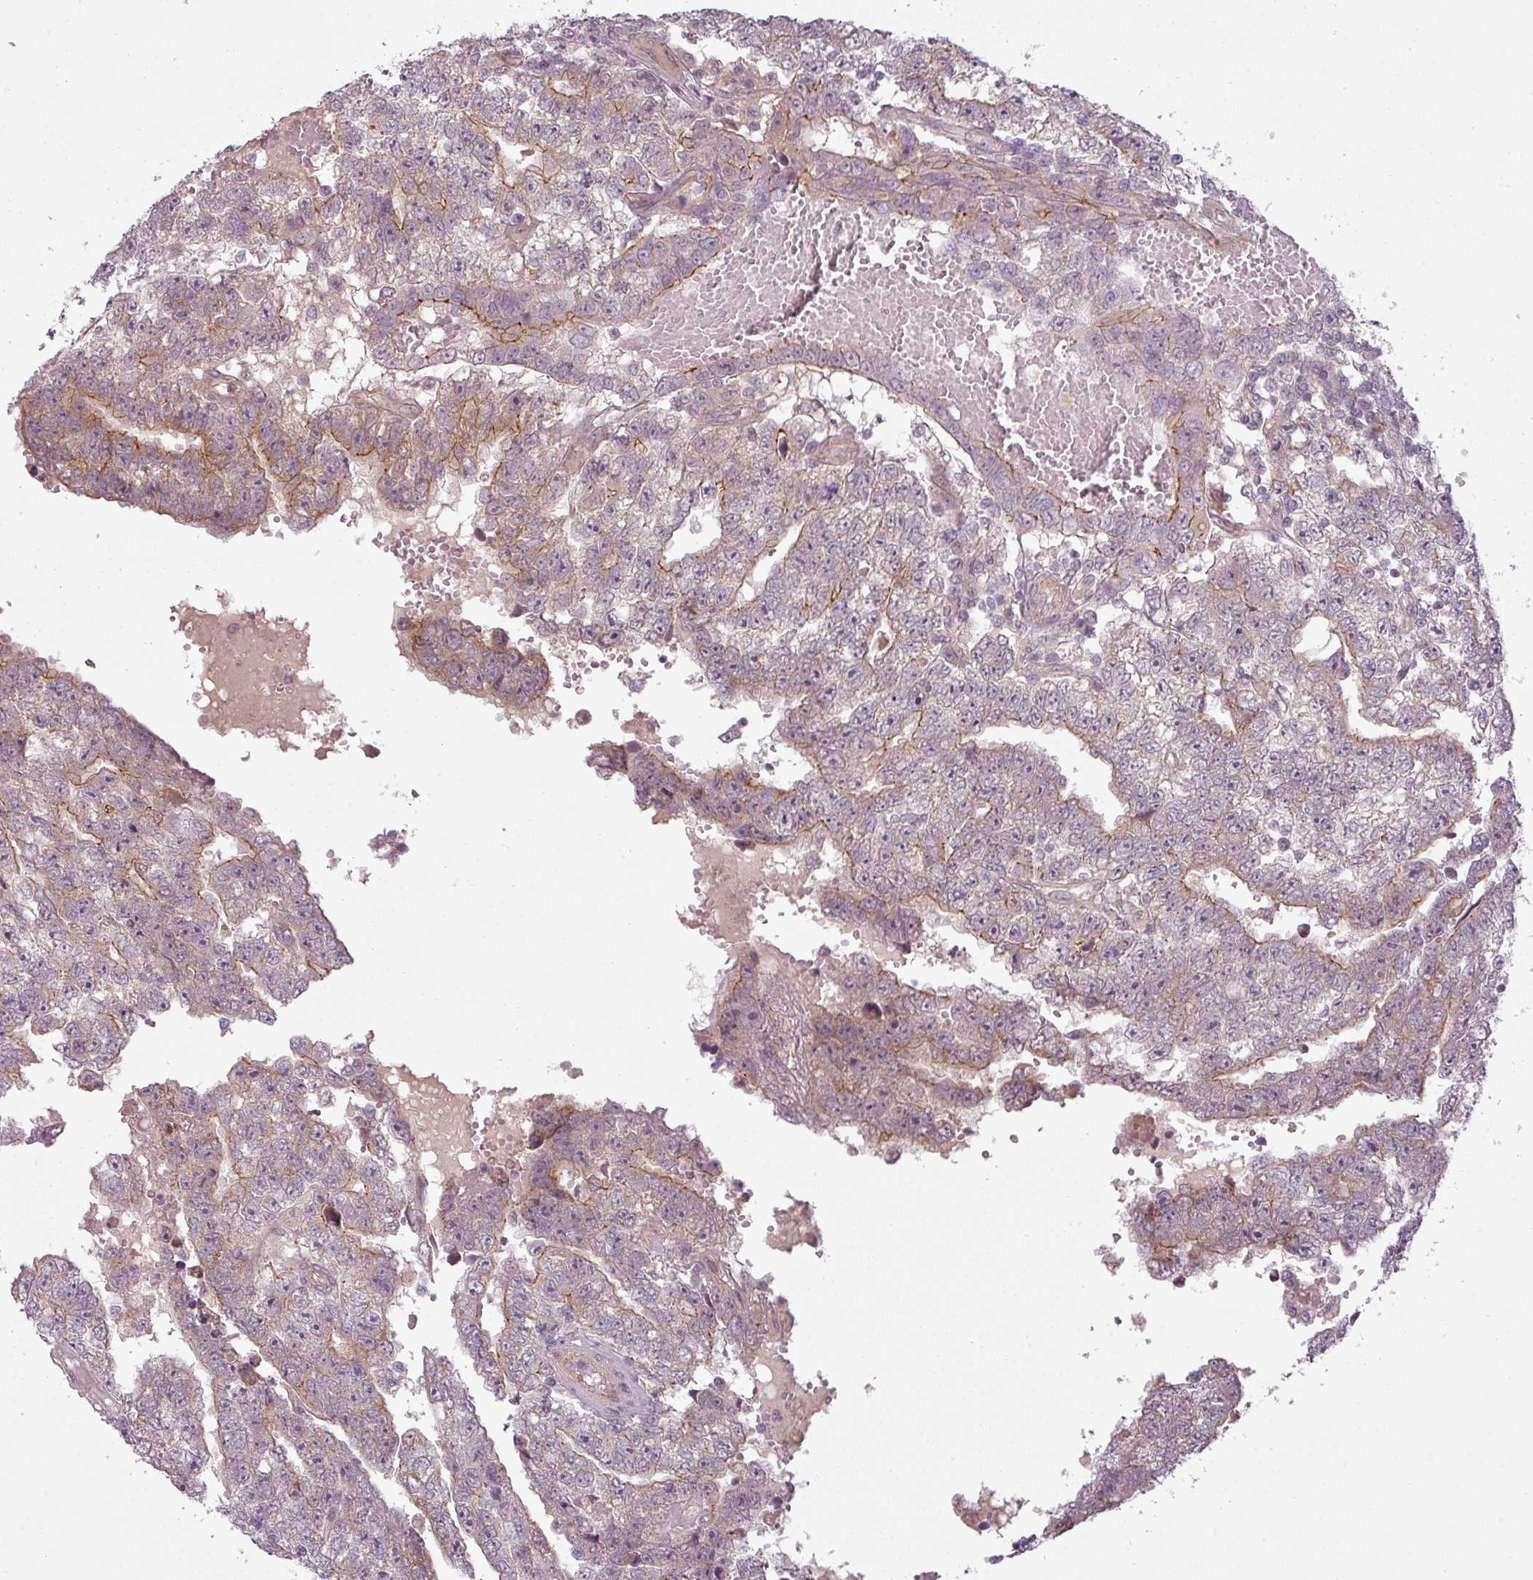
{"staining": {"intensity": "moderate", "quantity": "<25%", "location": "cytoplasmic/membranous"}, "tissue": "testis cancer", "cell_type": "Tumor cells", "image_type": "cancer", "snomed": [{"axis": "morphology", "description": "Carcinoma, Embryonal, NOS"}, {"axis": "topography", "description": "Testis"}], "caption": "An IHC micrograph of tumor tissue is shown. Protein staining in brown shows moderate cytoplasmic/membranous positivity in testis cancer (embryonal carcinoma) within tumor cells.", "gene": "SLC16A9", "patient": {"sex": "male", "age": 25}}